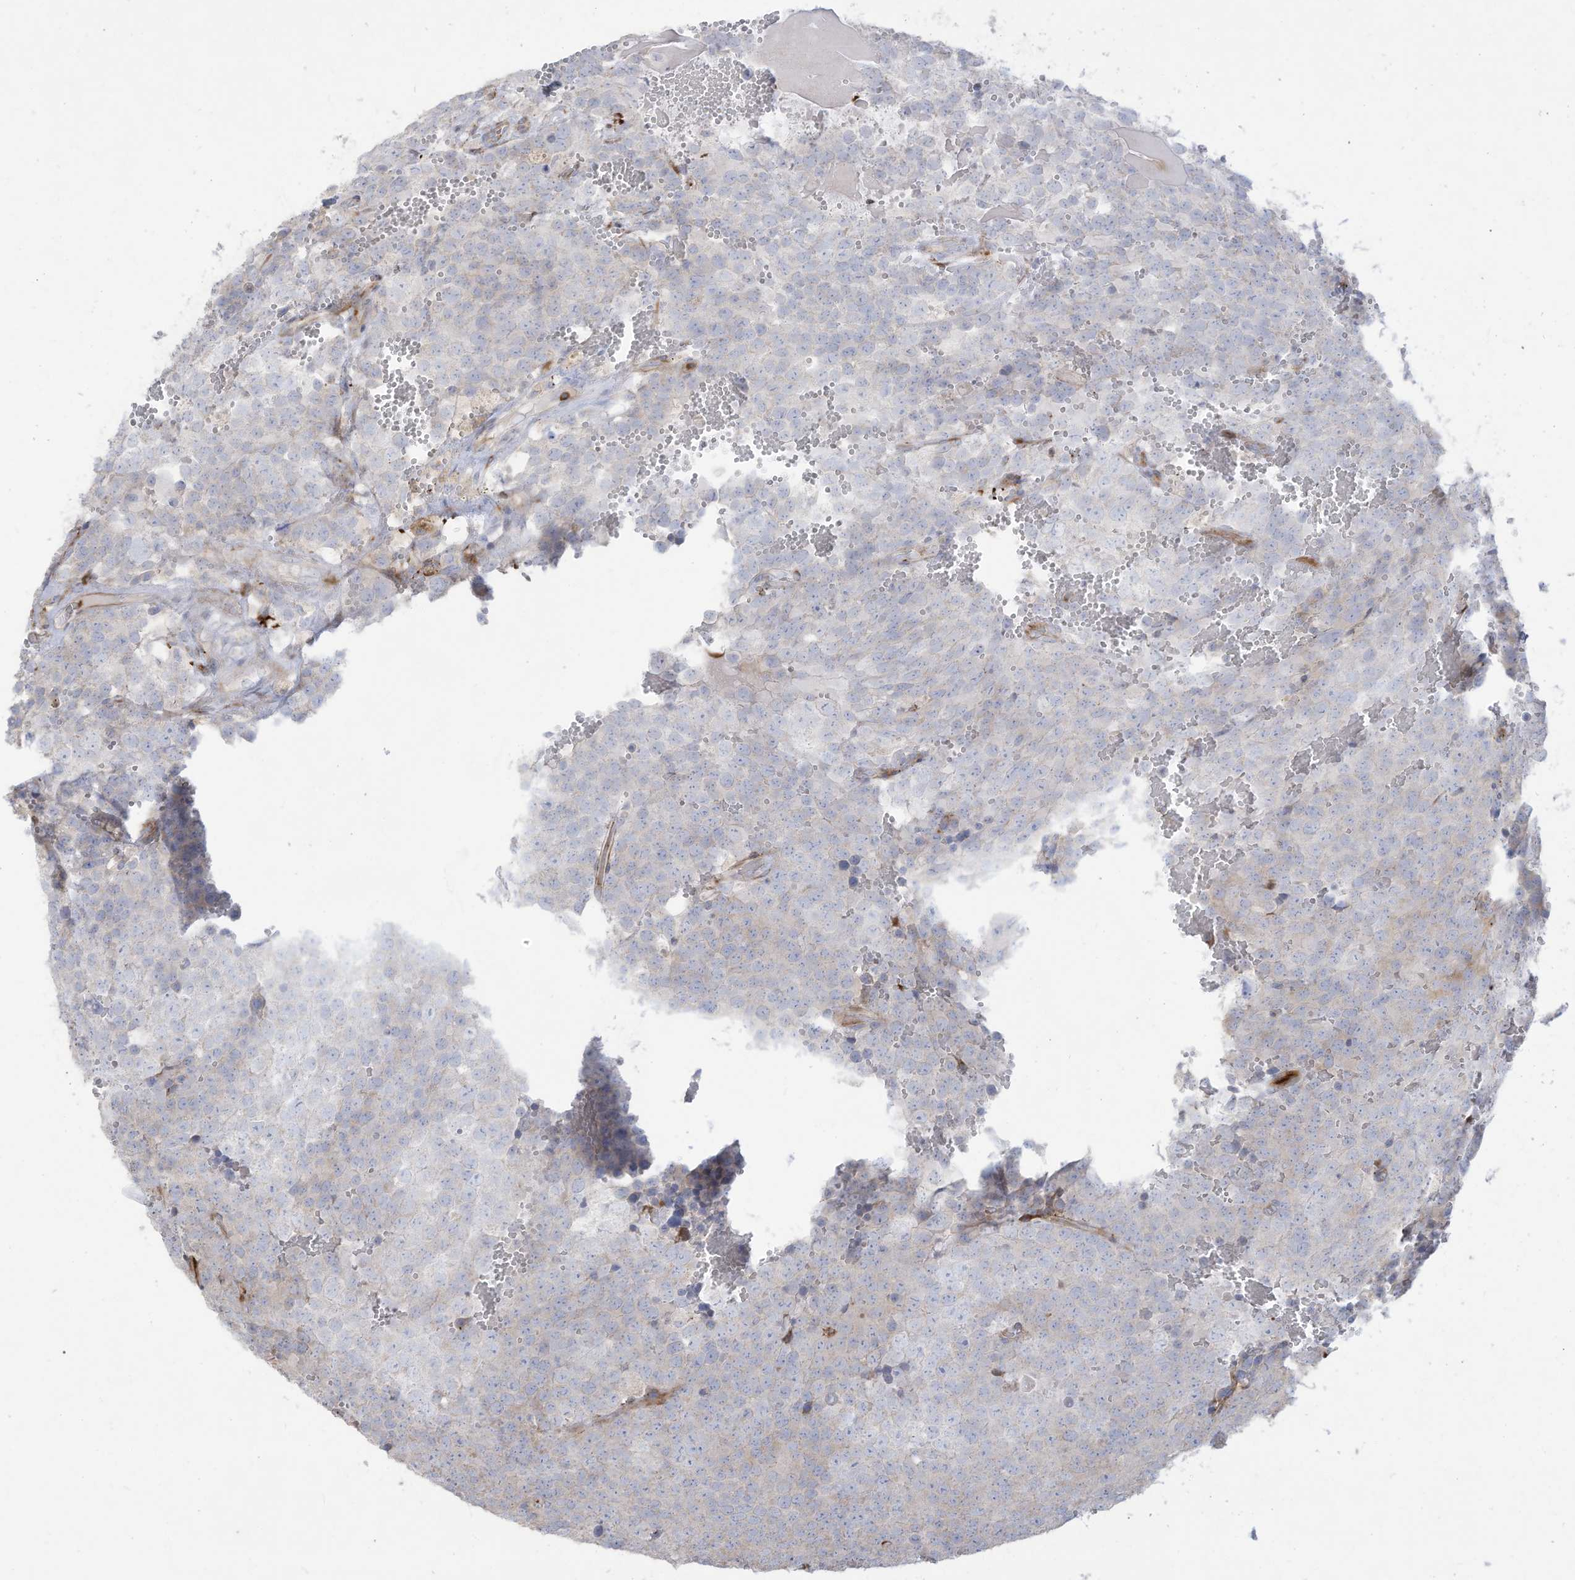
{"staining": {"intensity": "negative", "quantity": "none", "location": "none"}, "tissue": "testis cancer", "cell_type": "Tumor cells", "image_type": "cancer", "snomed": [{"axis": "morphology", "description": "Seminoma, NOS"}, {"axis": "topography", "description": "Testis"}], "caption": "Immunohistochemistry micrograph of human testis seminoma stained for a protein (brown), which displays no positivity in tumor cells.", "gene": "THNSL2", "patient": {"sex": "male", "age": 71}}